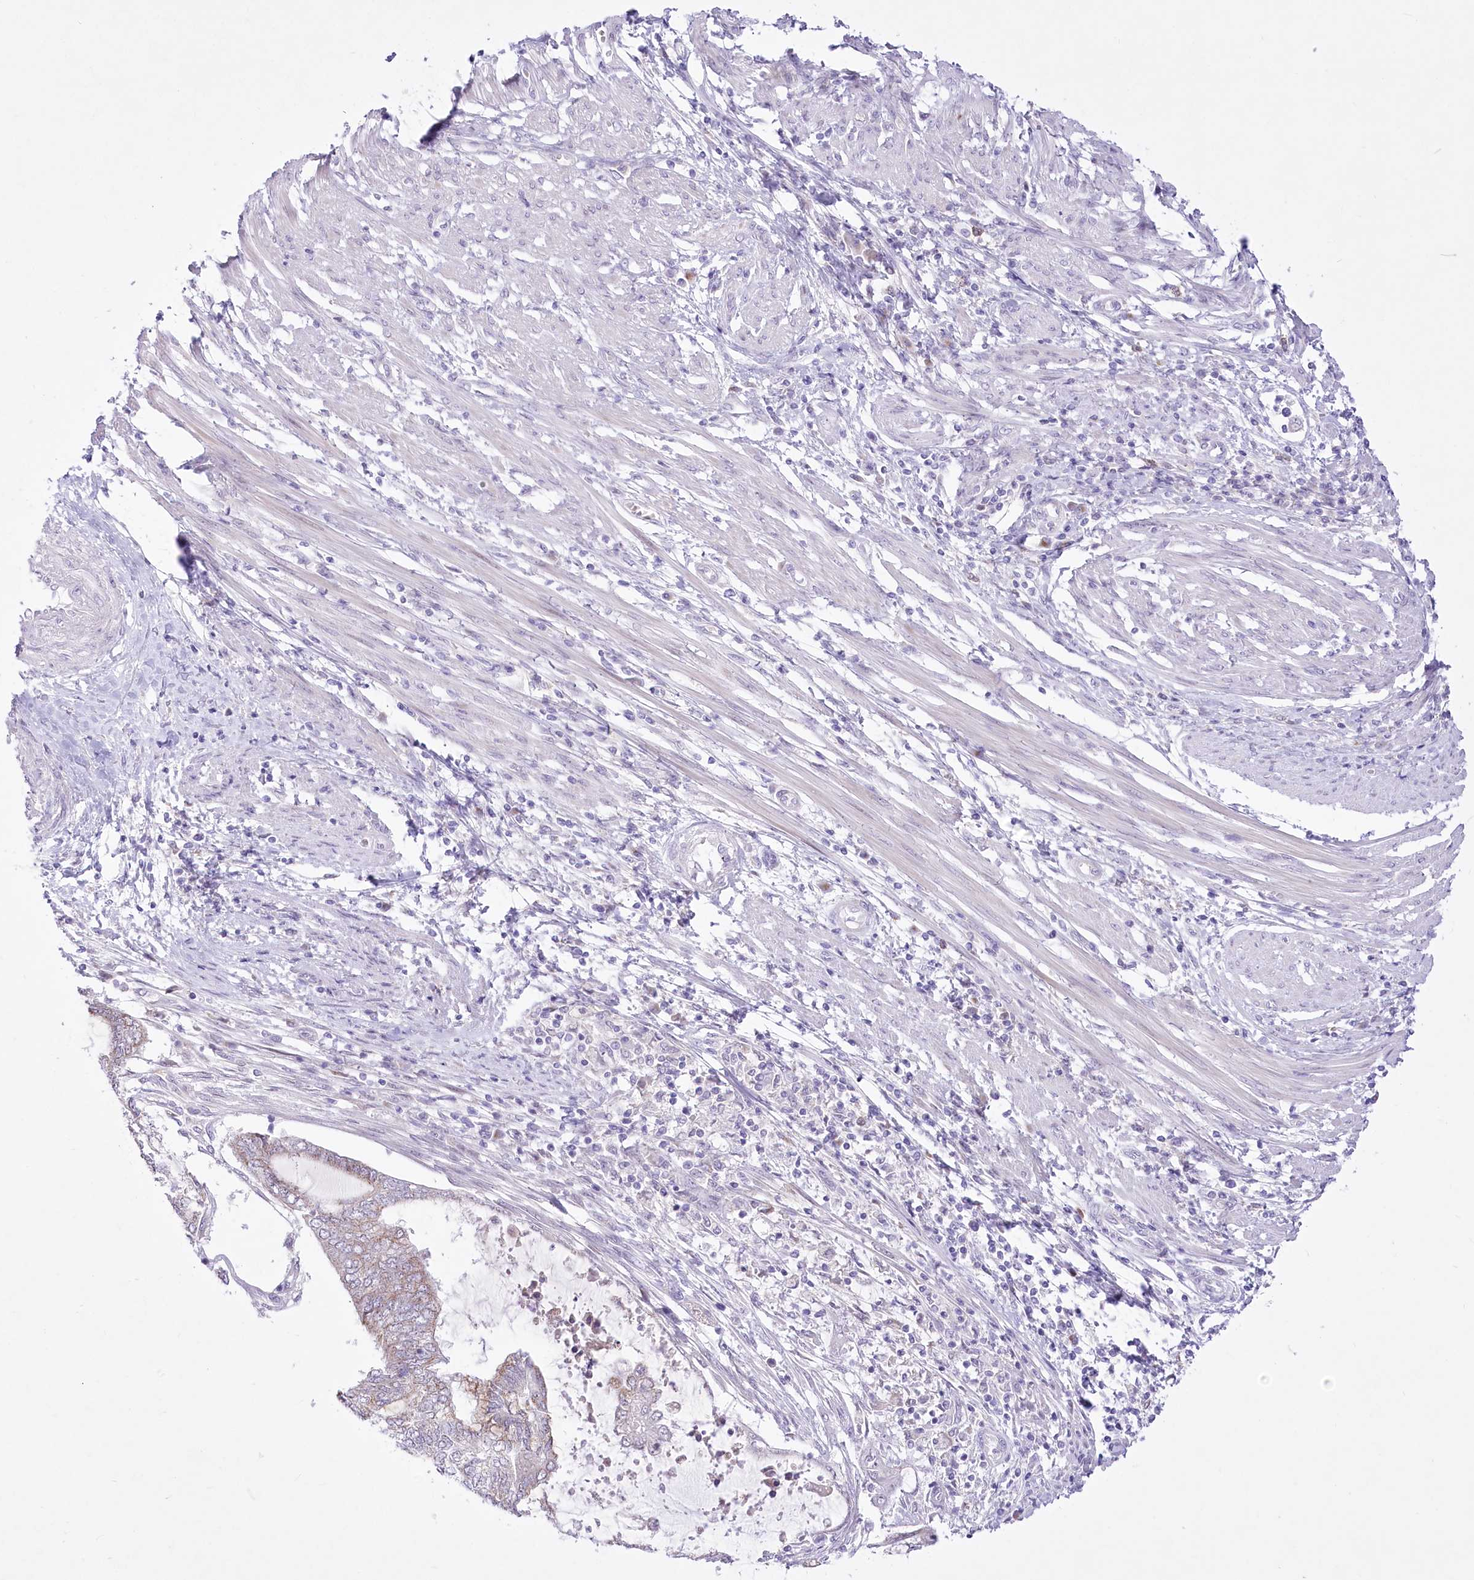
{"staining": {"intensity": "weak", "quantity": "<25%", "location": "cytoplasmic/membranous"}, "tissue": "endometrial cancer", "cell_type": "Tumor cells", "image_type": "cancer", "snomed": [{"axis": "morphology", "description": "Adenocarcinoma, NOS"}, {"axis": "topography", "description": "Uterus"}, {"axis": "topography", "description": "Endometrium"}], "caption": "Immunohistochemistry (IHC) of endometrial cancer (adenocarcinoma) demonstrates no expression in tumor cells.", "gene": "BEND7", "patient": {"sex": "female", "age": 70}}